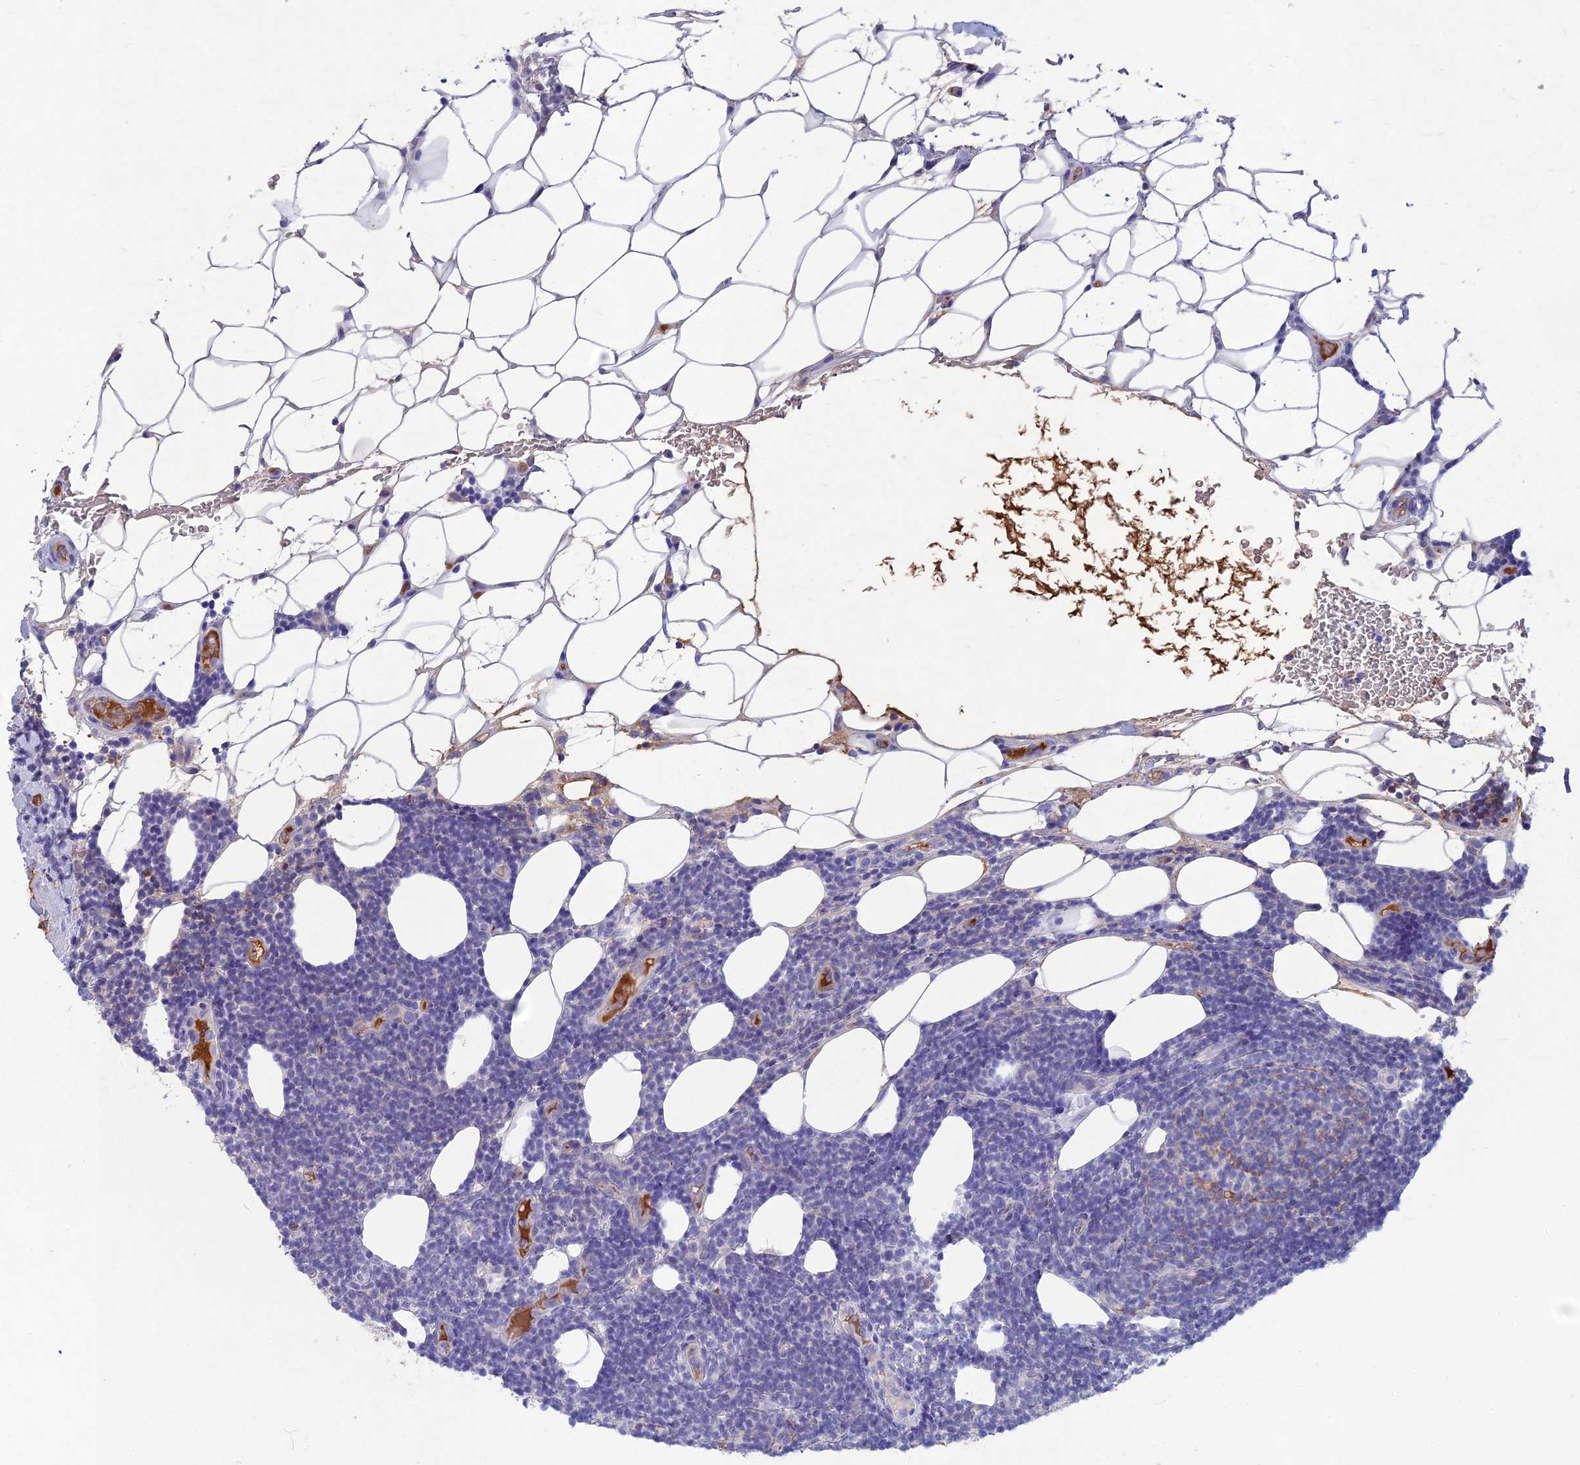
{"staining": {"intensity": "negative", "quantity": "none", "location": "none"}, "tissue": "lymphoma", "cell_type": "Tumor cells", "image_type": "cancer", "snomed": [{"axis": "morphology", "description": "Malignant lymphoma, non-Hodgkin's type, Low grade"}, {"axis": "topography", "description": "Lymph node"}], "caption": "Photomicrograph shows no significant protein expression in tumor cells of lymphoma. (DAB (3,3'-diaminobenzidine) IHC with hematoxylin counter stain).", "gene": "SNAP91", "patient": {"sex": "male", "age": 66}}